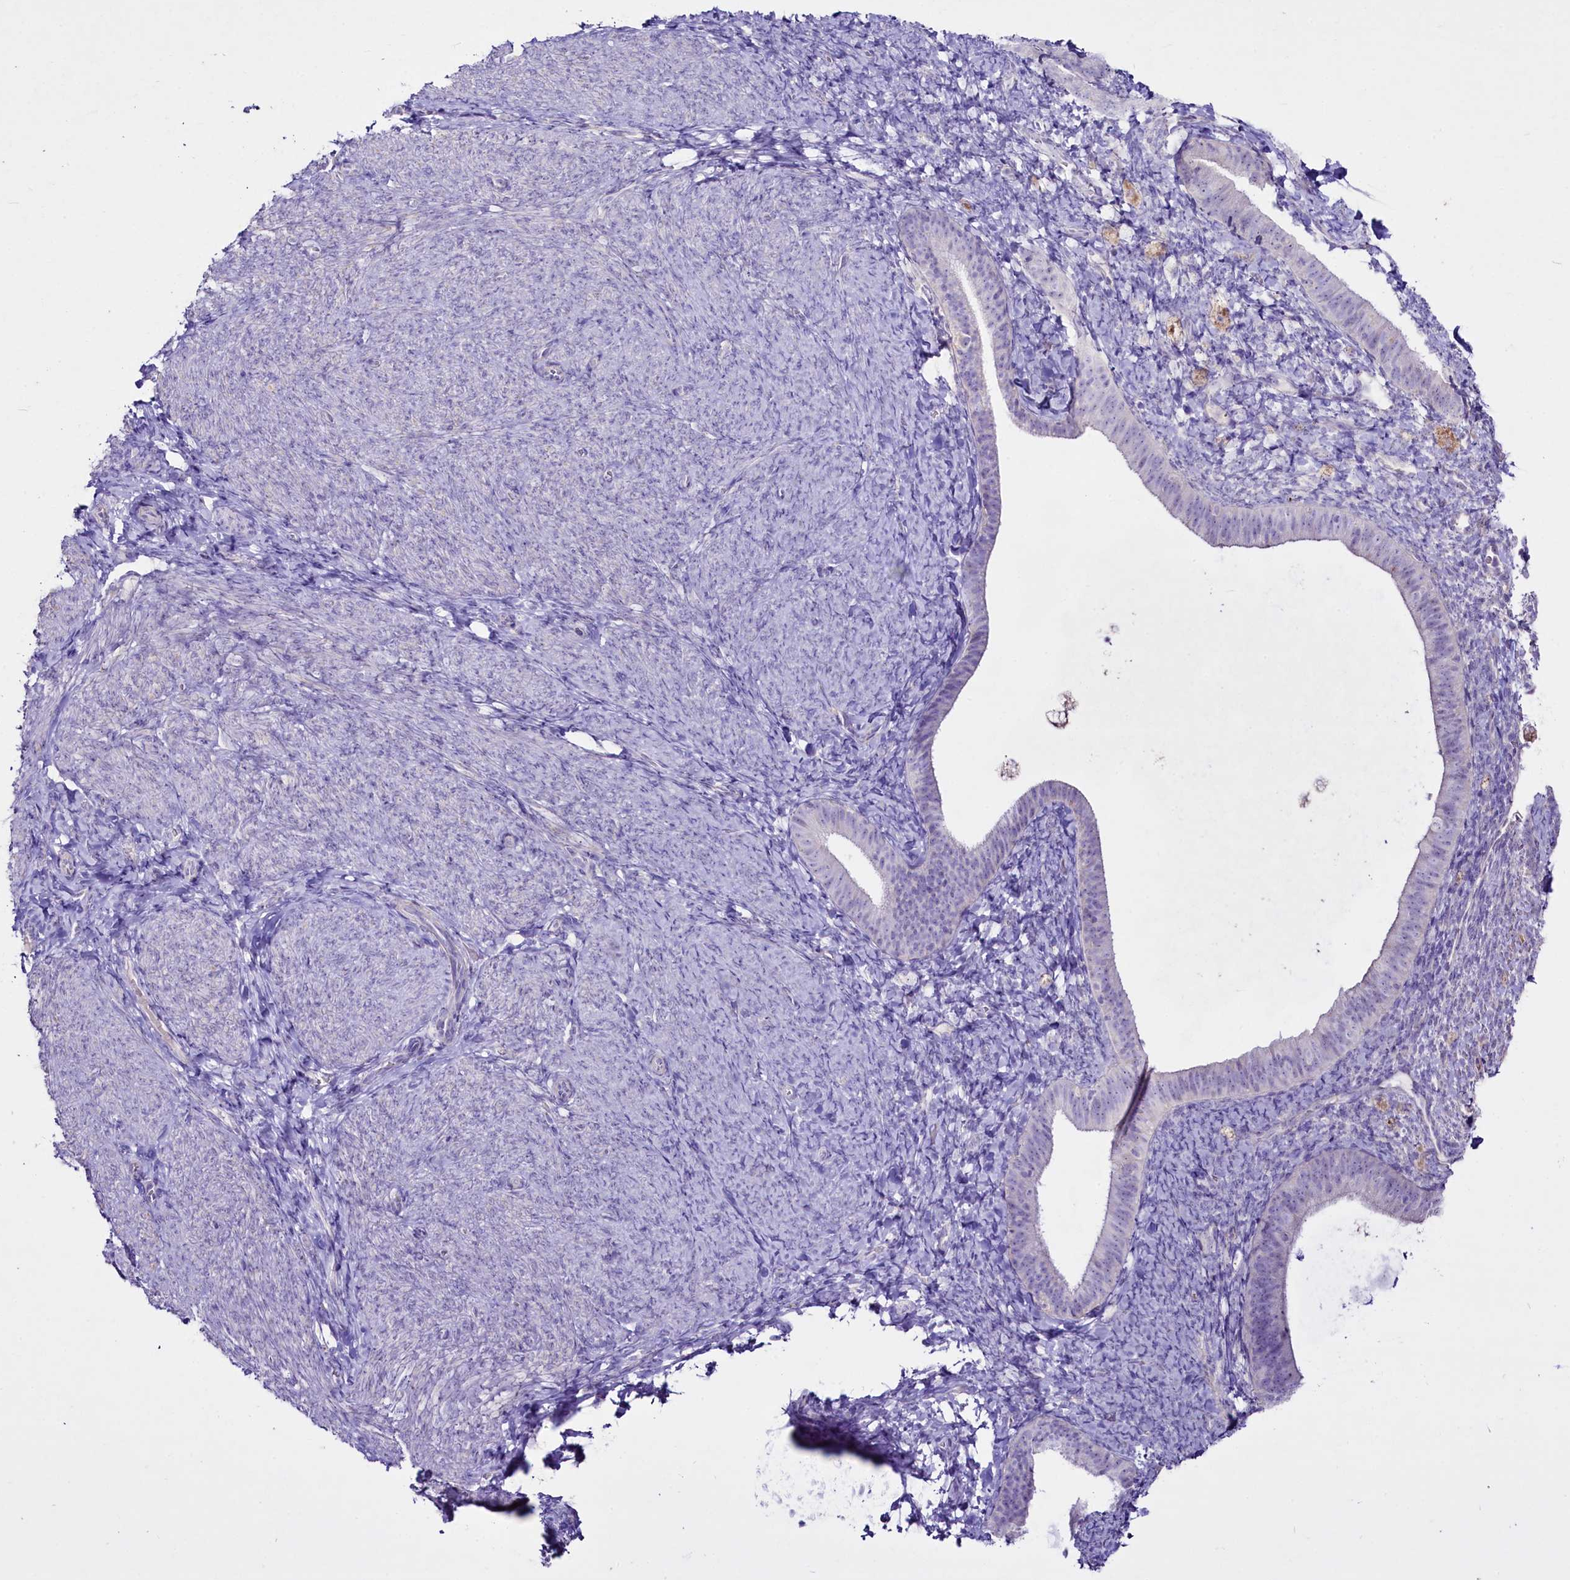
{"staining": {"intensity": "negative", "quantity": "none", "location": "none"}, "tissue": "endometrium", "cell_type": "Cells in endometrial stroma", "image_type": "normal", "snomed": [{"axis": "morphology", "description": "Normal tissue, NOS"}, {"axis": "topography", "description": "Endometrium"}], "caption": "Immunohistochemistry (IHC) photomicrograph of normal endometrium: endometrium stained with DAB displays no significant protein expression in cells in endometrial stroma.", "gene": "FAM209B", "patient": {"sex": "female", "age": 65}}